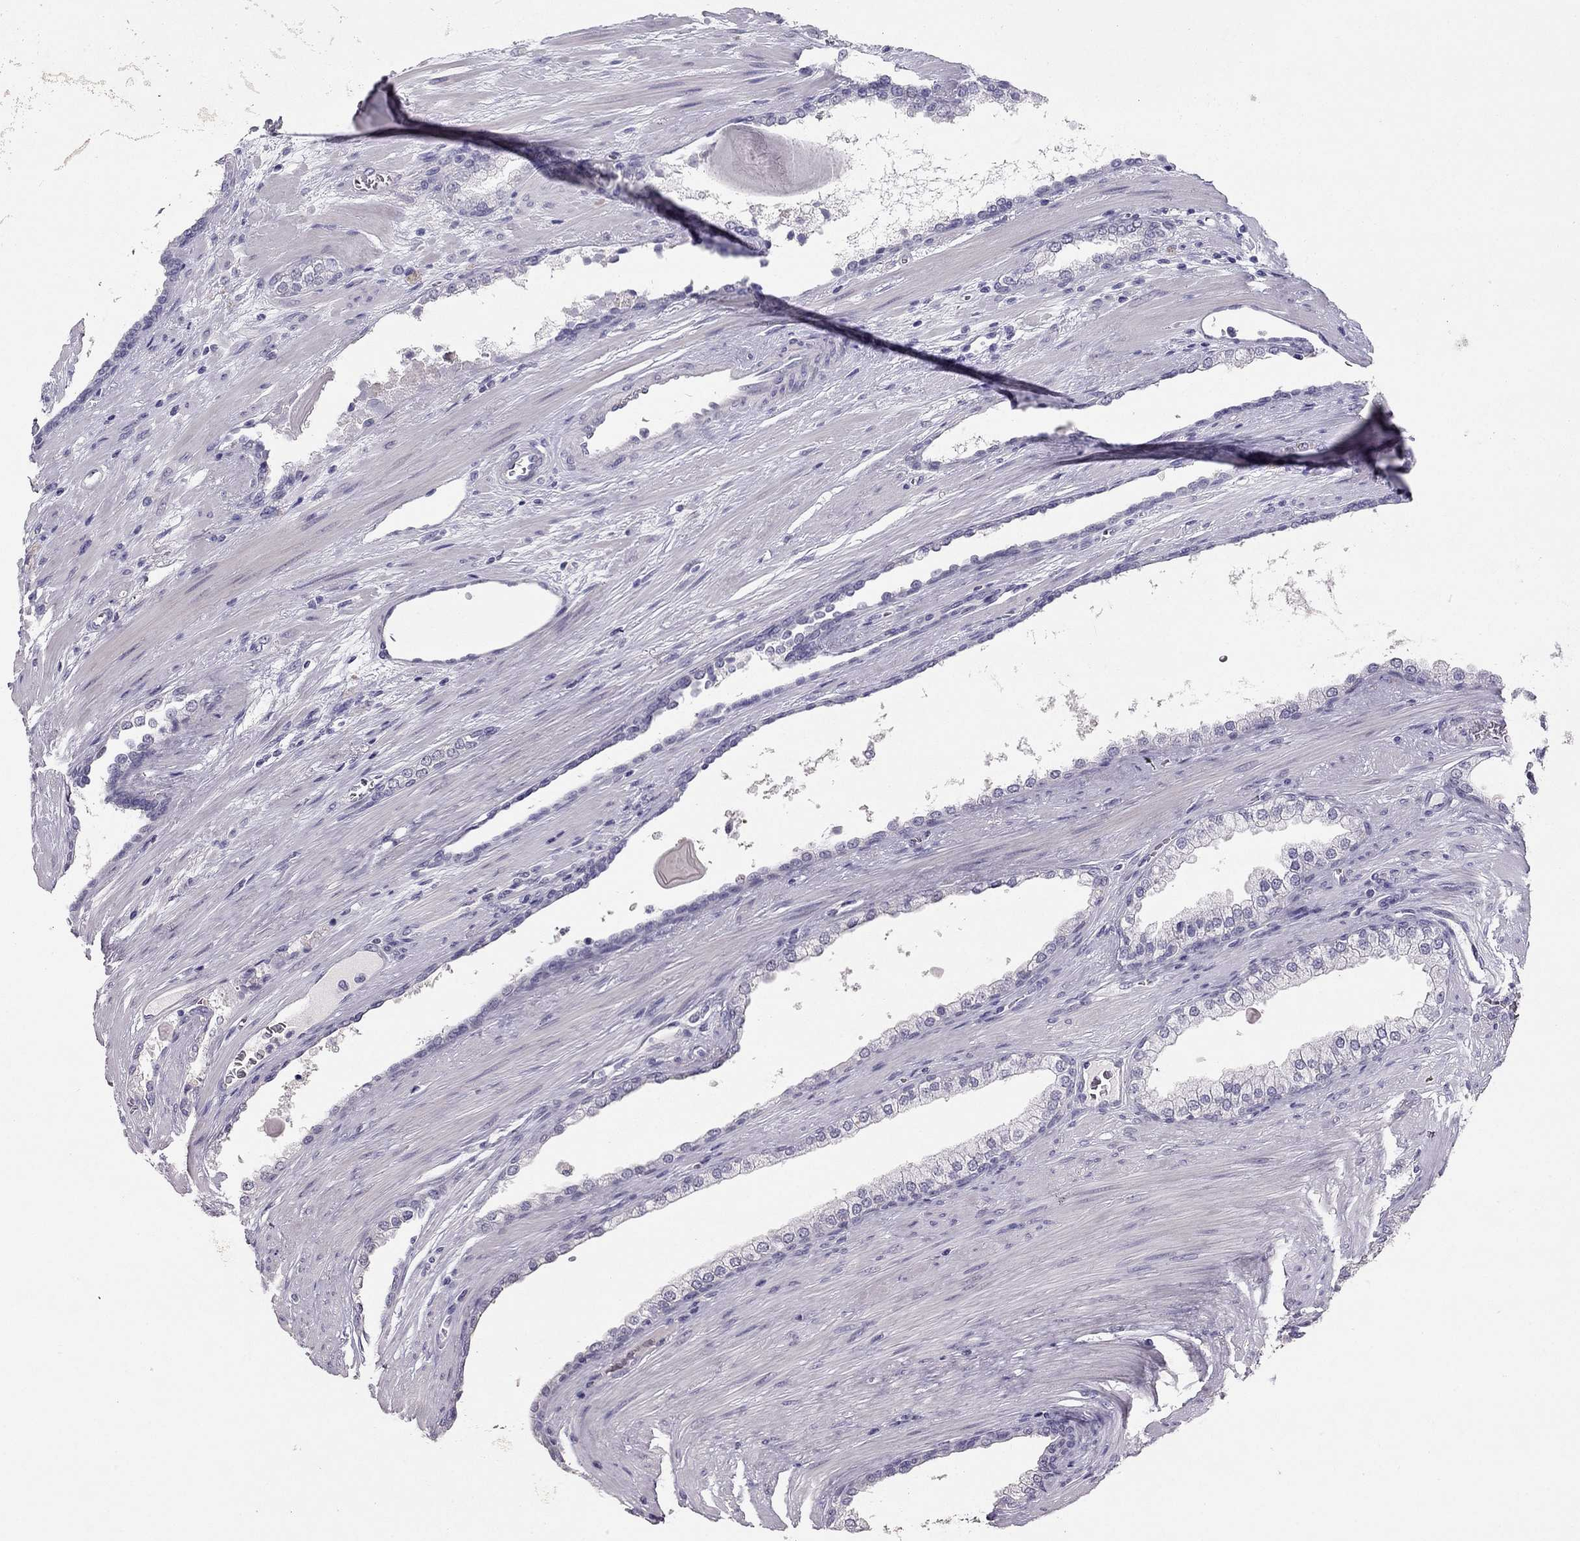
{"staining": {"intensity": "negative", "quantity": "none", "location": "none"}, "tissue": "prostate cancer", "cell_type": "Tumor cells", "image_type": "cancer", "snomed": [{"axis": "morphology", "description": "Adenocarcinoma, NOS"}, {"axis": "topography", "description": "Prostate"}], "caption": "High magnification brightfield microscopy of prostate cancer (adenocarcinoma) stained with DAB (3,3'-diaminobenzidine) (brown) and counterstained with hematoxylin (blue): tumor cells show no significant expression.", "gene": "RHO", "patient": {"sex": "male", "age": 67}}